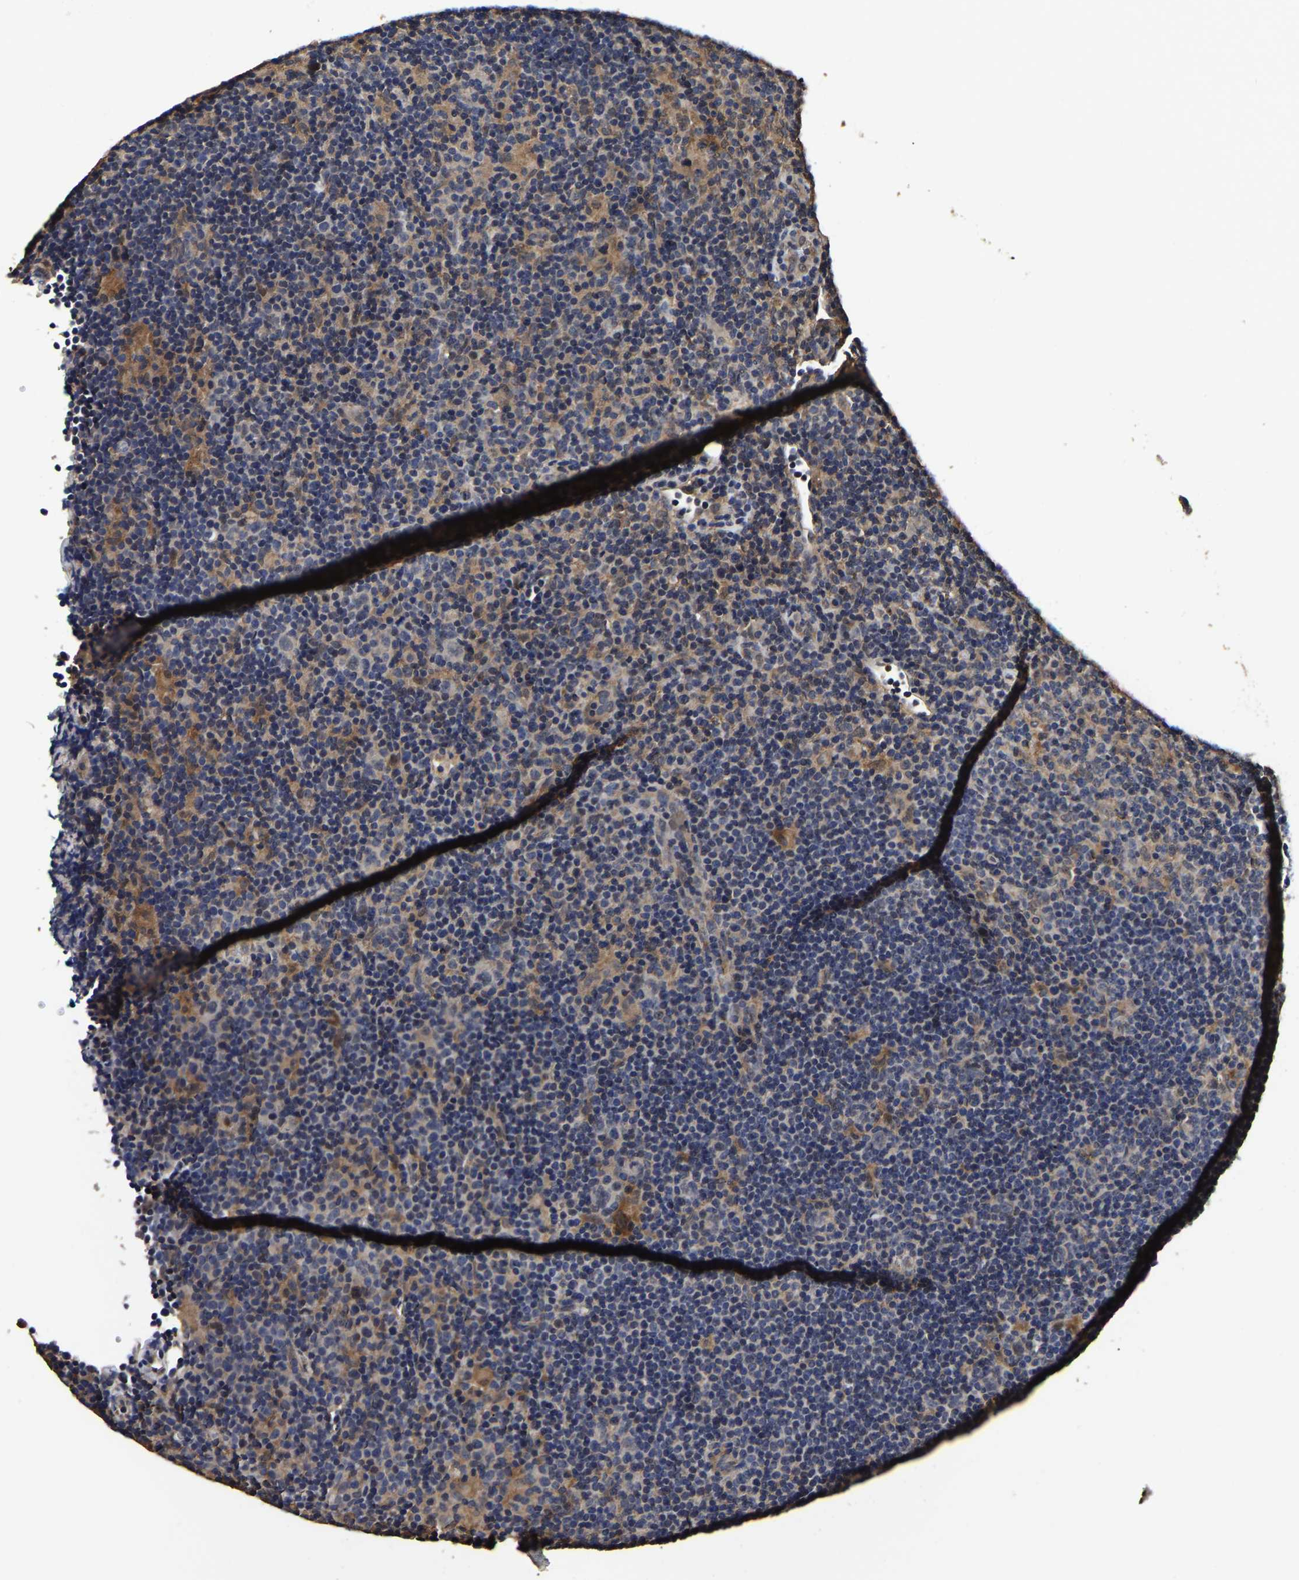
{"staining": {"intensity": "moderate", "quantity": "<25%", "location": "cytoplasmic/membranous"}, "tissue": "lymphoma", "cell_type": "Tumor cells", "image_type": "cancer", "snomed": [{"axis": "morphology", "description": "Hodgkin's disease, NOS"}, {"axis": "topography", "description": "Lymph node"}], "caption": "Human lymphoma stained with a brown dye exhibits moderate cytoplasmic/membranous positive positivity in about <25% of tumor cells.", "gene": "STK32C", "patient": {"sex": "female", "age": 57}}